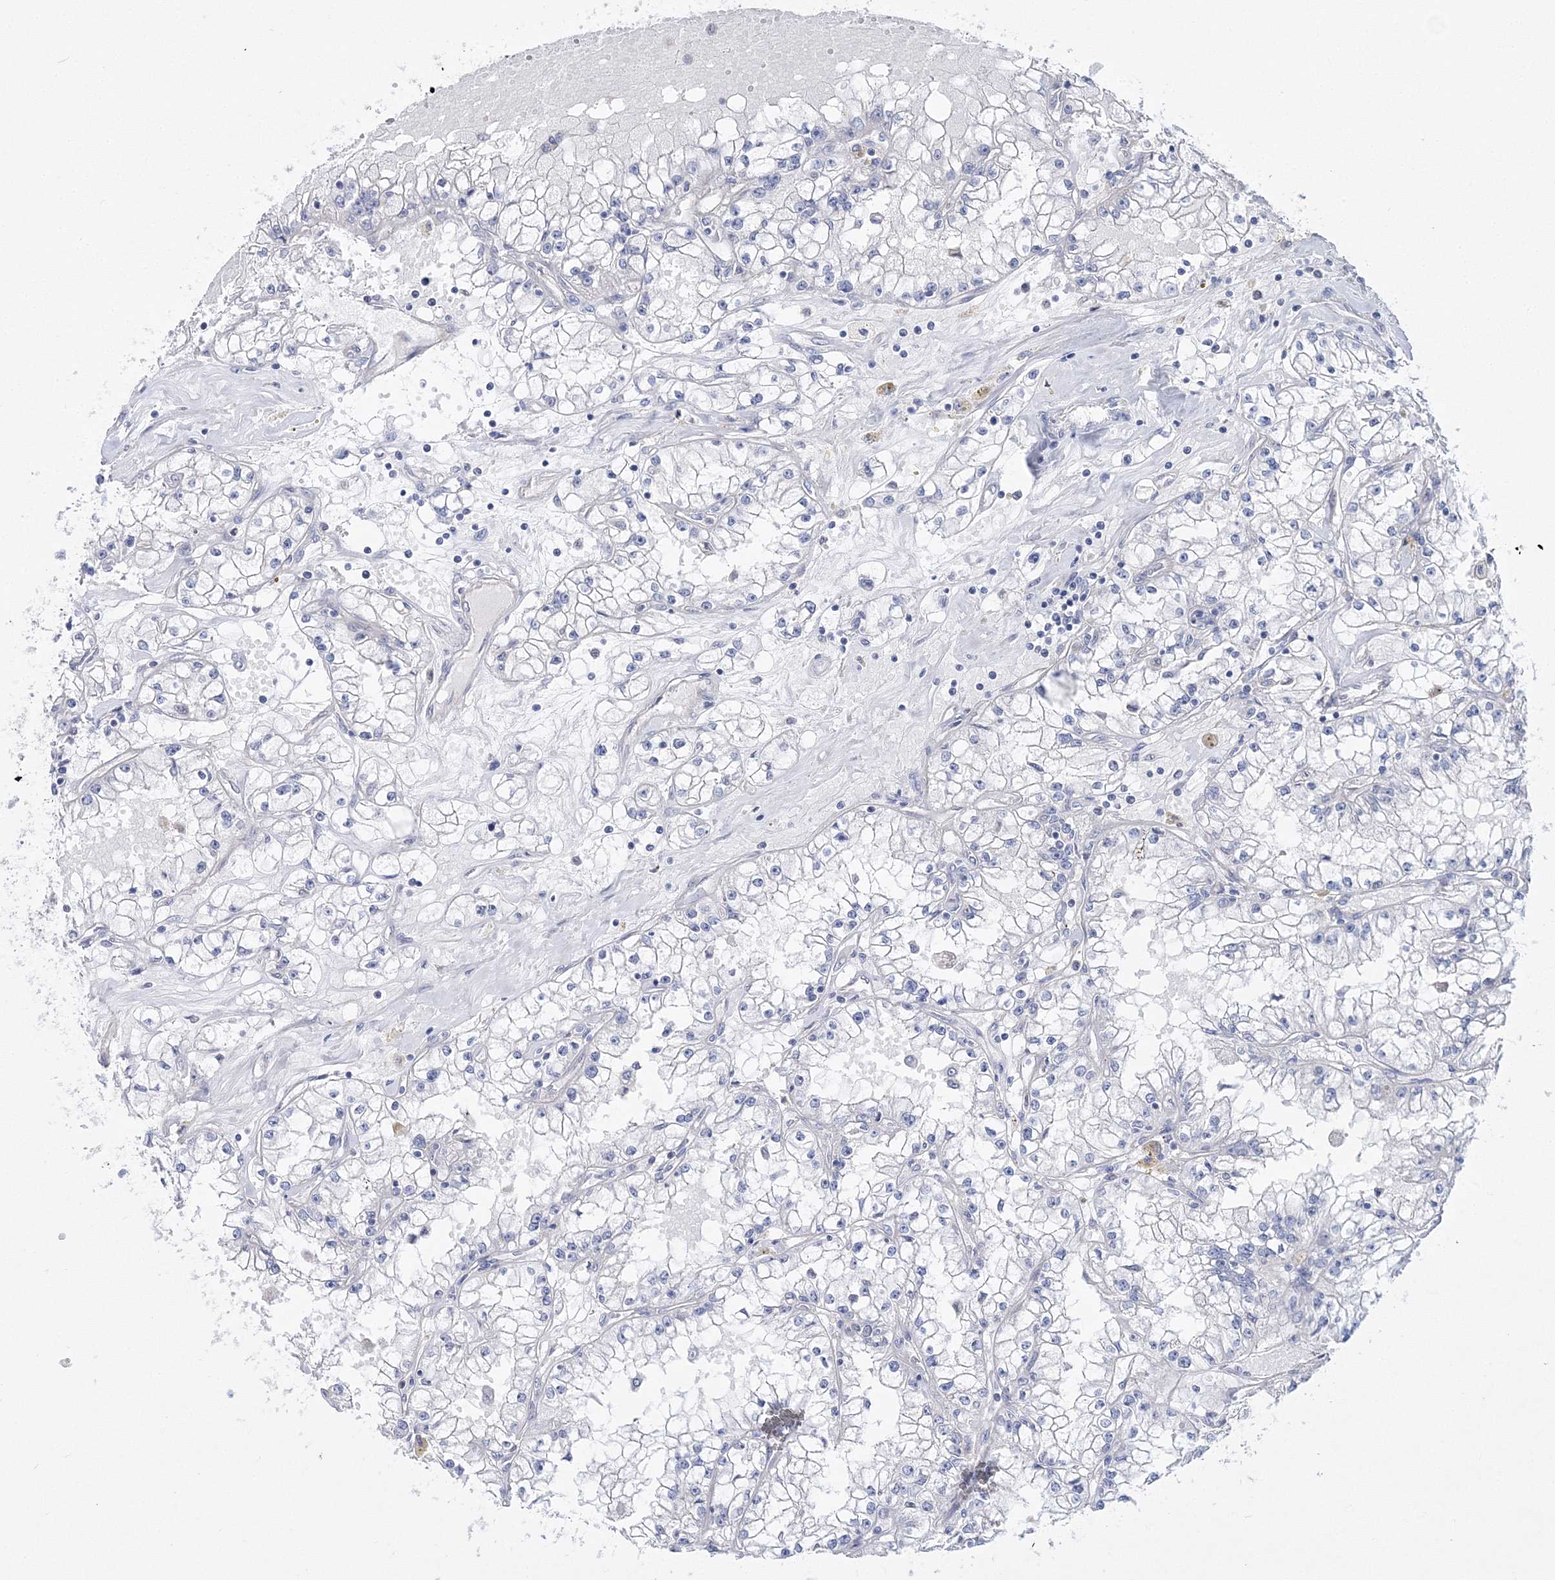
{"staining": {"intensity": "negative", "quantity": "none", "location": "none"}, "tissue": "renal cancer", "cell_type": "Tumor cells", "image_type": "cancer", "snomed": [{"axis": "morphology", "description": "Adenocarcinoma, NOS"}, {"axis": "topography", "description": "Kidney"}], "caption": "IHC photomicrograph of neoplastic tissue: human renal cancer stained with DAB exhibits no significant protein expression in tumor cells. (DAB (3,3'-diaminobenzidine) immunohistochemistry (IHC) visualized using brightfield microscopy, high magnification).", "gene": "ARHGAP32", "patient": {"sex": "male", "age": 56}}